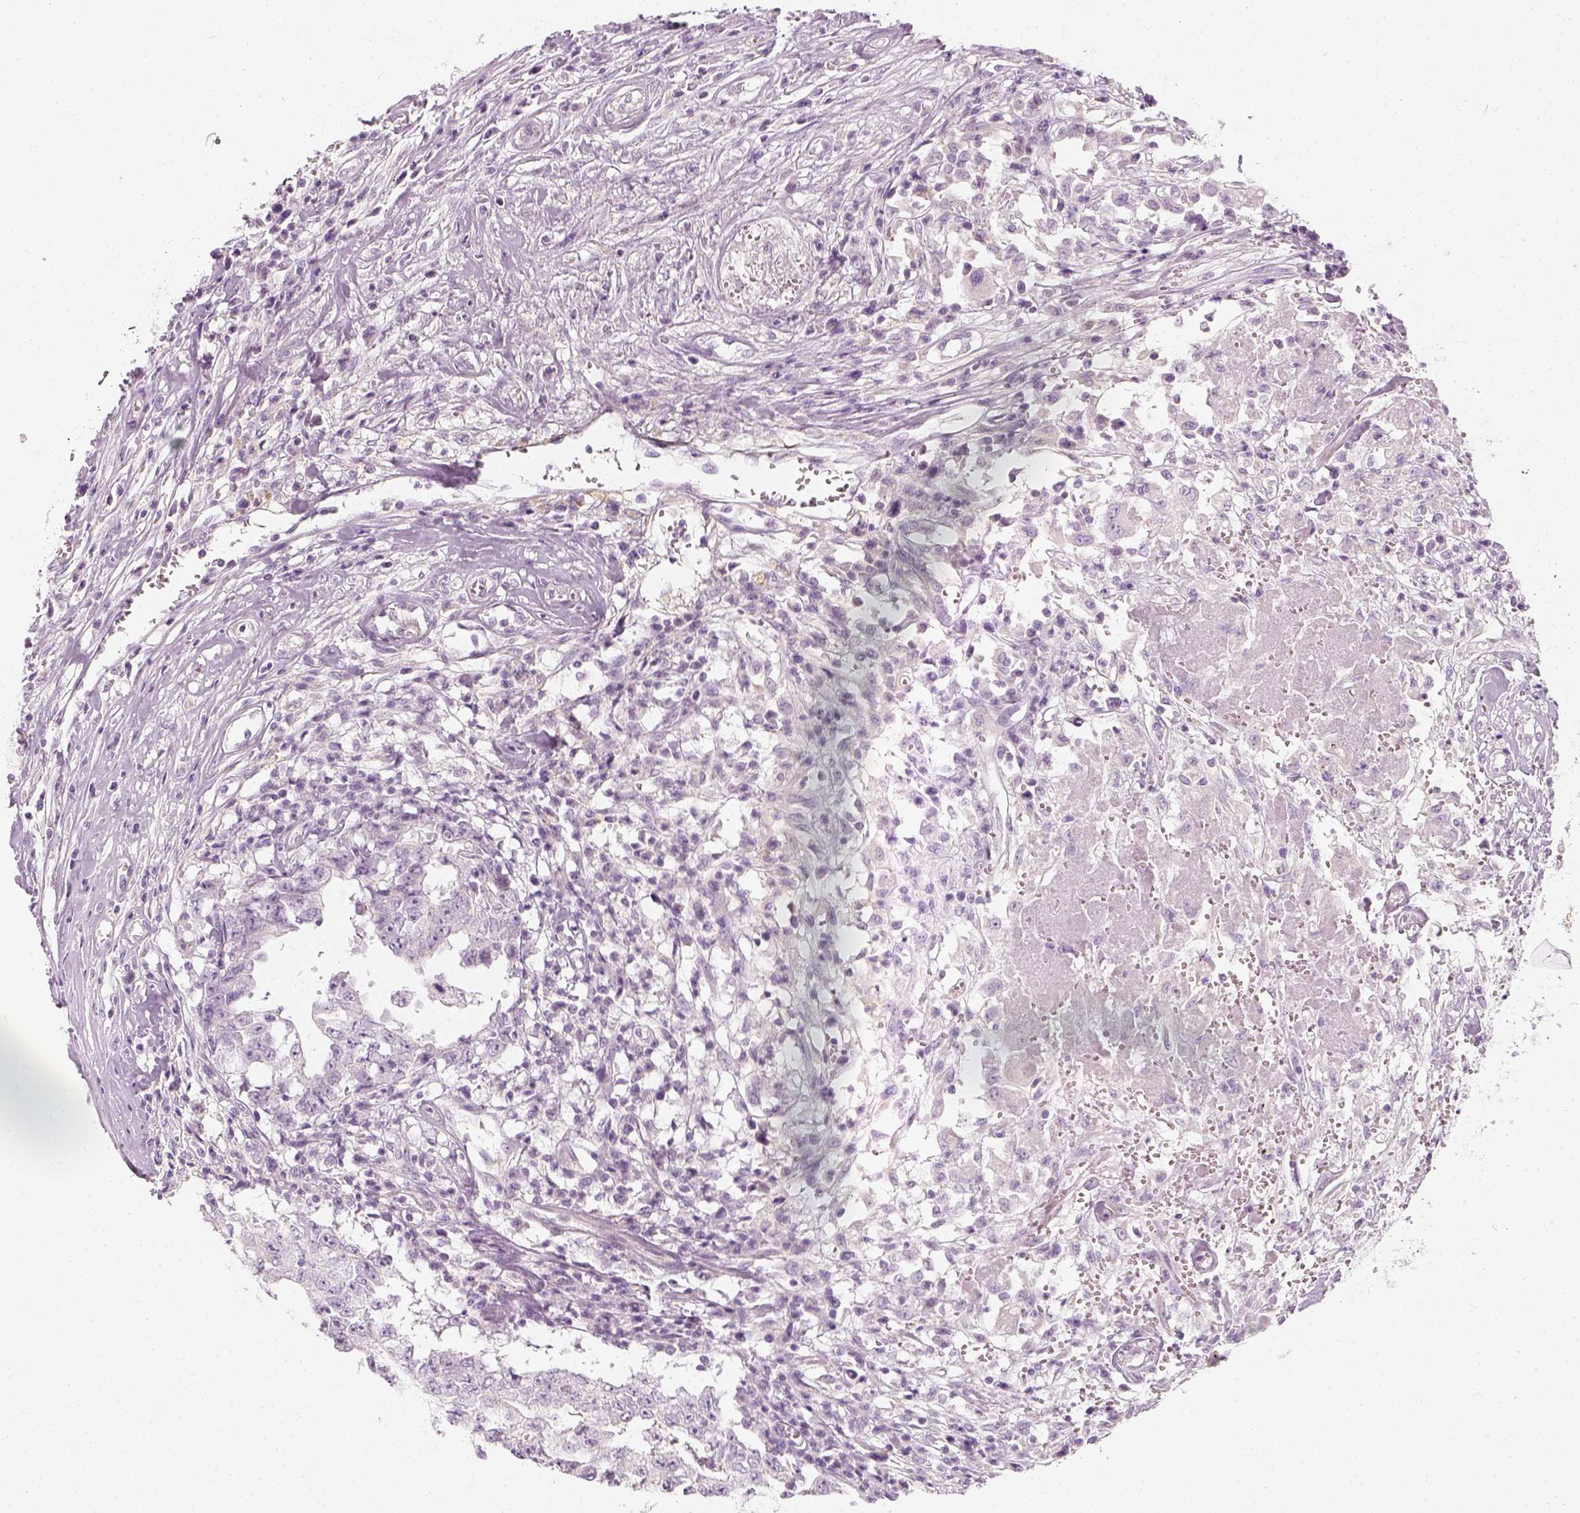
{"staining": {"intensity": "negative", "quantity": "none", "location": "none"}, "tissue": "testis cancer", "cell_type": "Tumor cells", "image_type": "cancer", "snomed": [{"axis": "morphology", "description": "Carcinoma, Embryonal, NOS"}, {"axis": "topography", "description": "Testis"}], "caption": "High power microscopy photomicrograph of an immunohistochemistry (IHC) image of testis cancer (embryonal carcinoma), revealing no significant positivity in tumor cells.", "gene": "PRAME", "patient": {"sex": "male", "age": 36}}